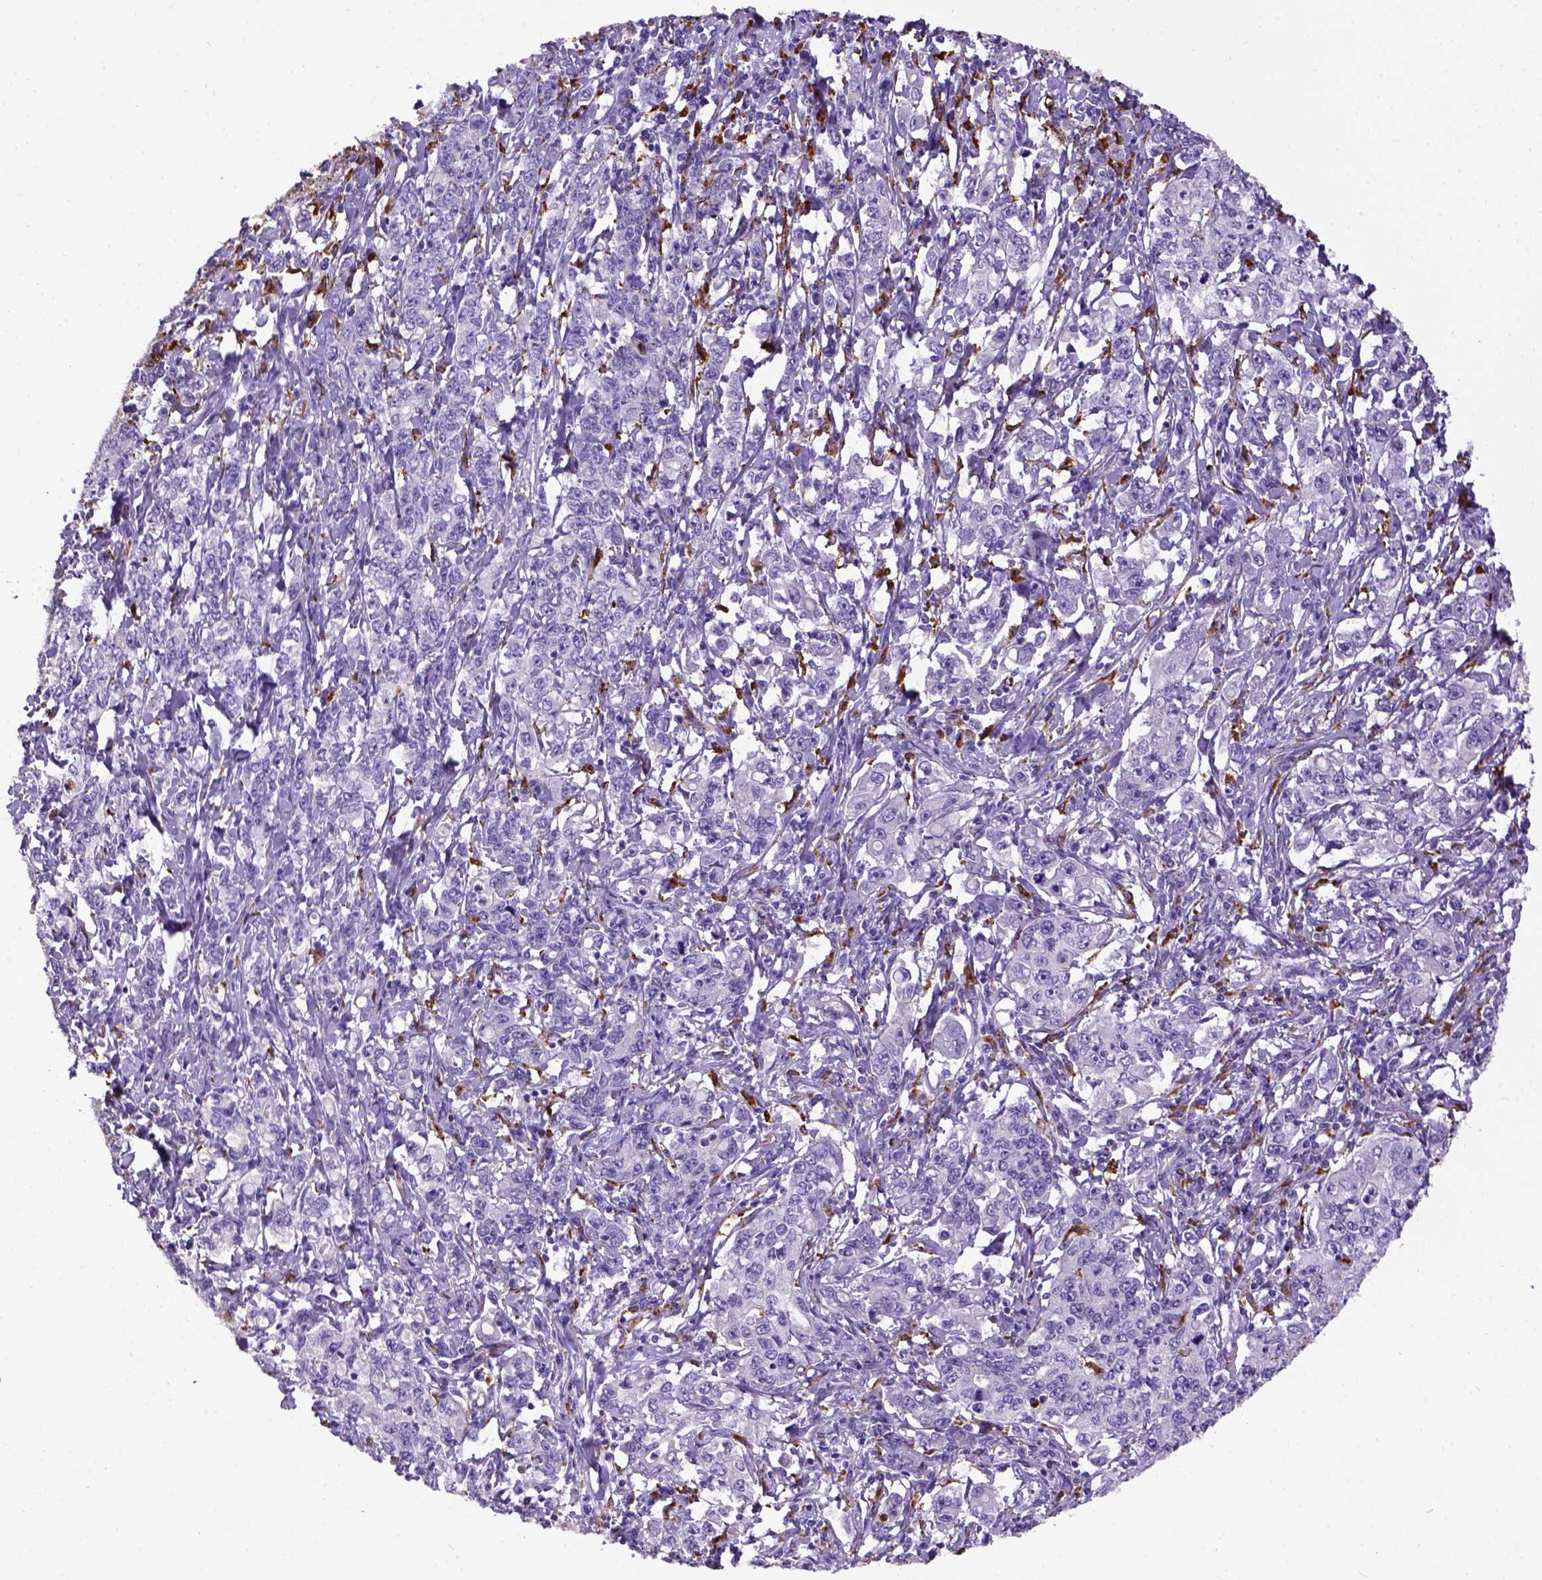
{"staining": {"intensity": "negative", "quantity": "none", "location": "none"}, "tissue": "stomach cancer", "cell_type": "Tumor cells", "image_type": "cancer", "snomed": [{"axis": "morphology", "description": "Adenocarcinoma, NOS"}, {"axis": "topography", "description": "Stomach, lower"}], "caption": "Stomach cancer stained for a protein using IHC reveals no positivity tumor cells.", "gene": "CD68", "patient": {"sex": "female", "age": 72}}